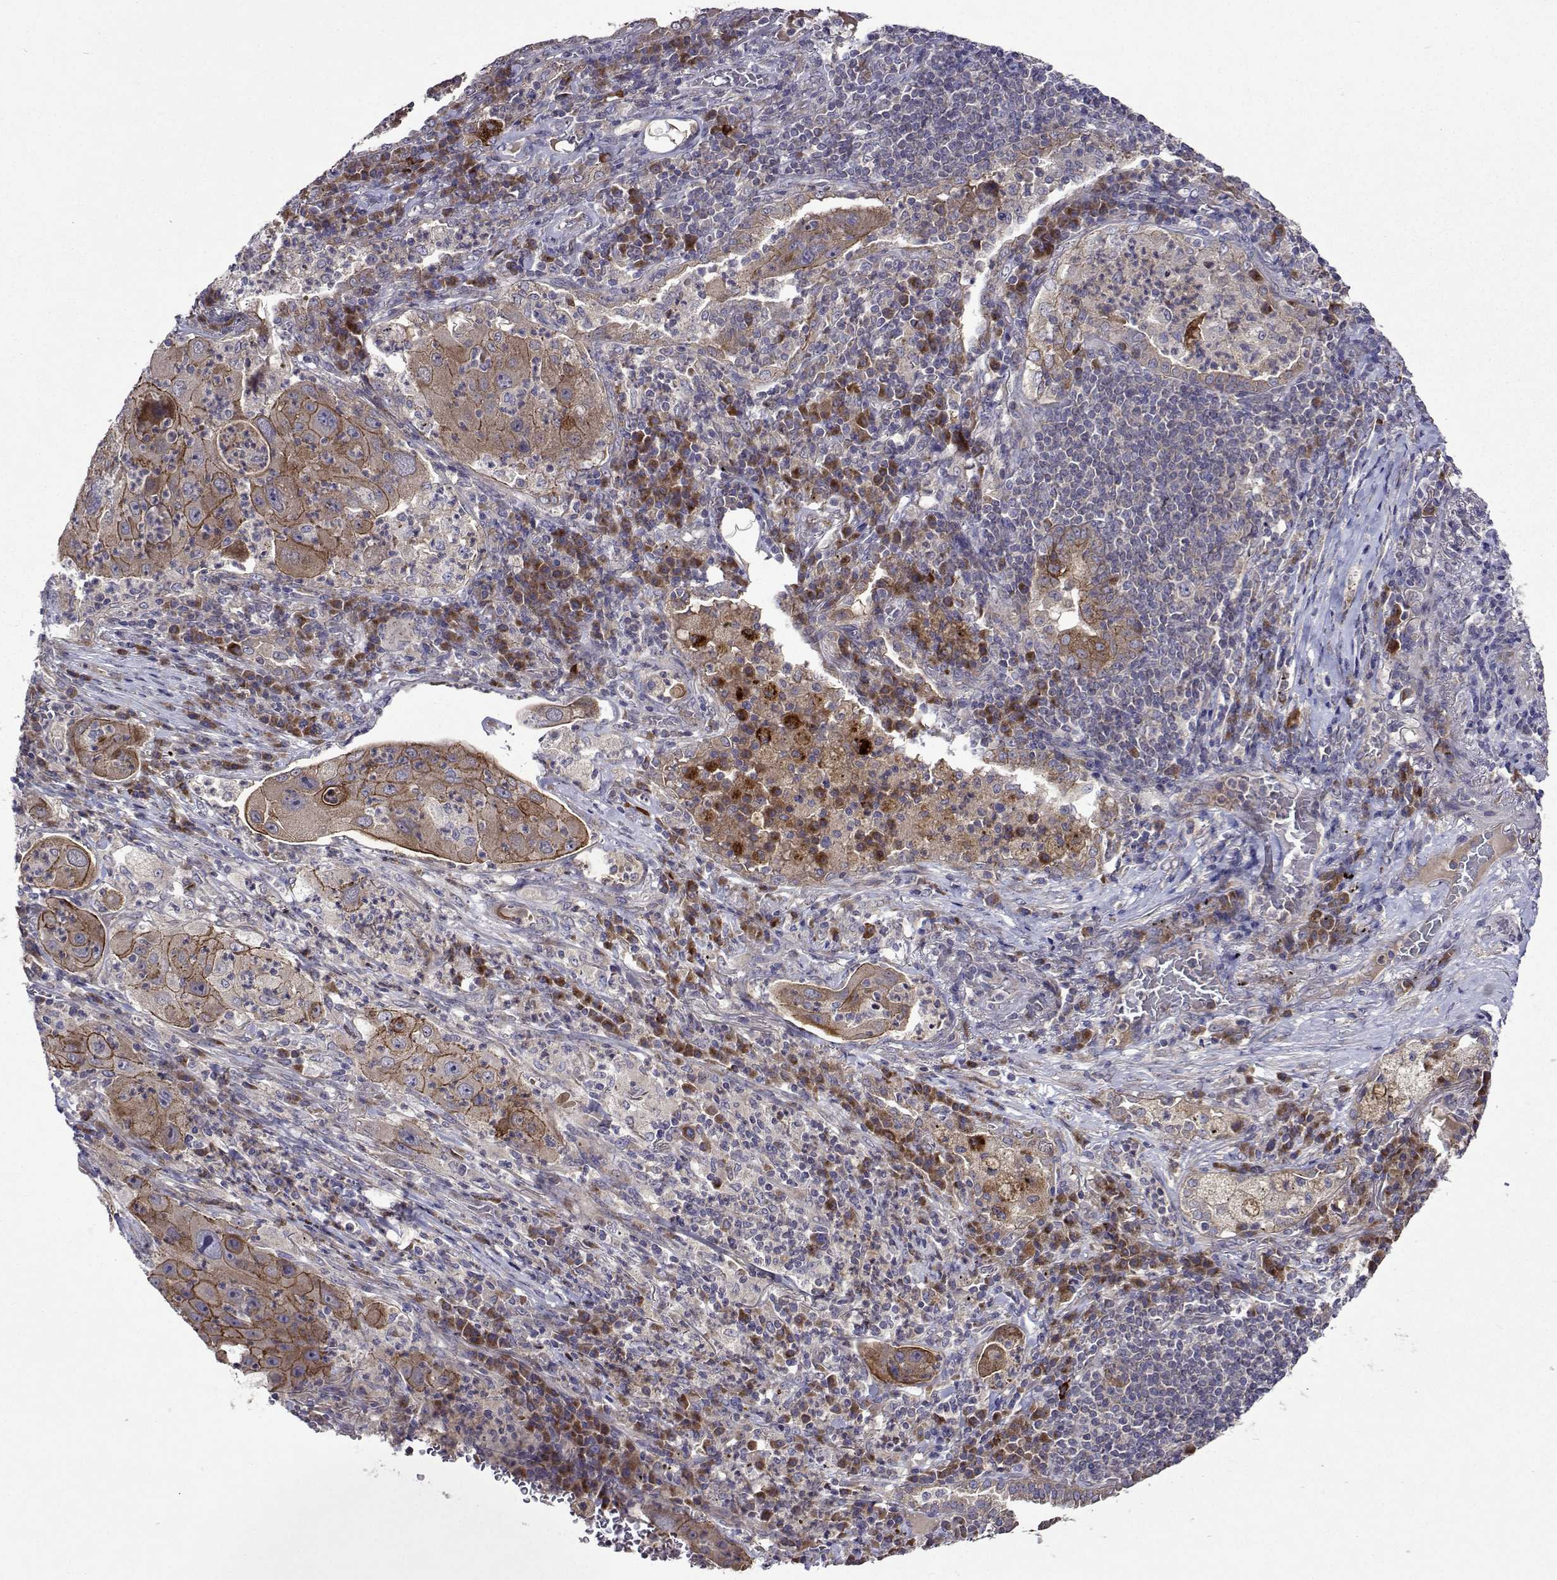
{"staining": {"intensity": "weak", "quantity": ">75%", "location": "cytoplasmic/membranous"}, "tissue": "lung cancer", "cell_type": "Tumor cells", "image_type": "cancer", "snomed": [{"axis": "morphology", "description": "Squamous cell carcinoma, NOS"}, {"axis": "topography", "description": "Lung"}], "caption": "A micrograph of lung squamous cell carcinoma stained for a protein shows weak cytoplasmic/membranous brown staining in tumor cells.", "gene": "TARBP2", "patient": {"sex": "female", "age": 59}}